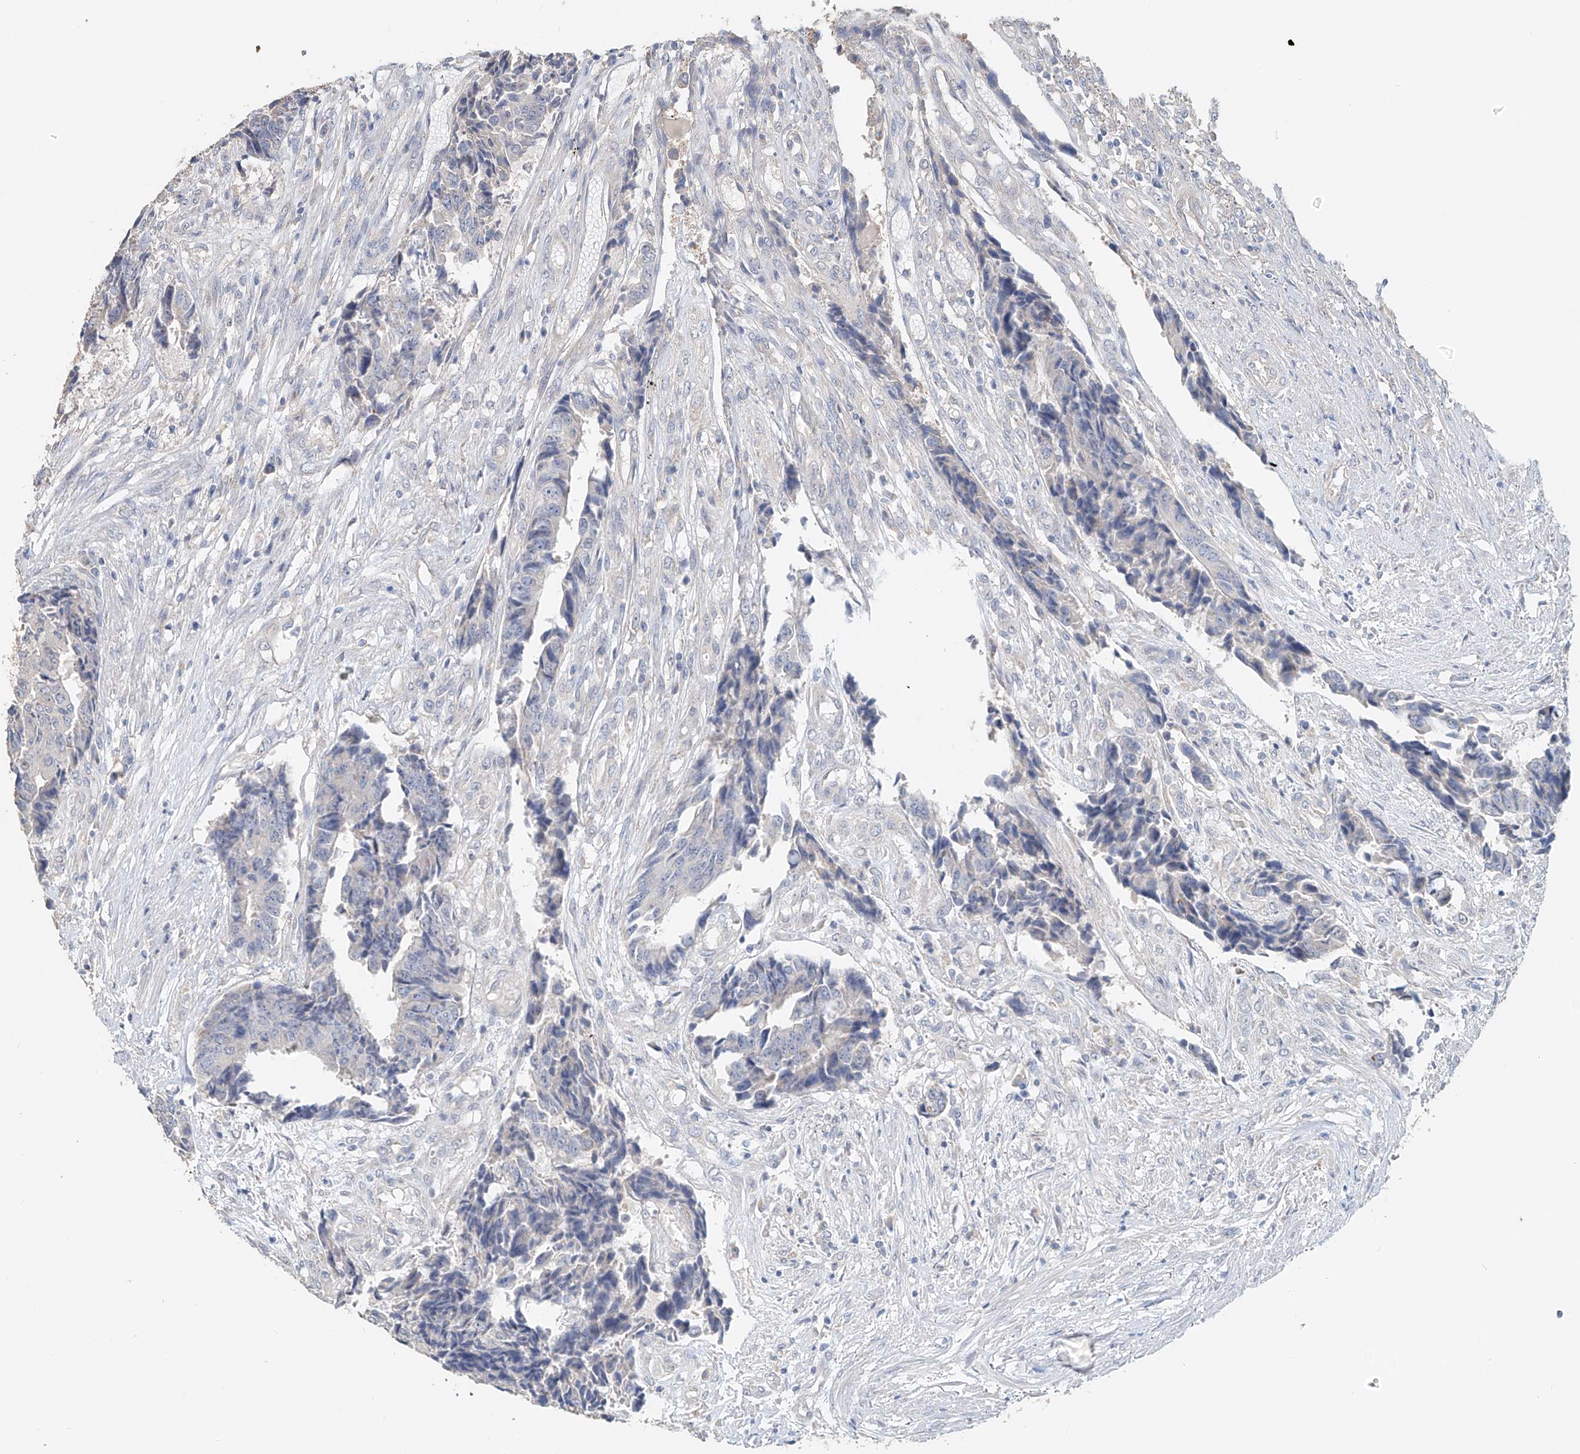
{"staining": {"intensity": "negative", "quantity": "none", "location": "none"}, "tissue": "colorectal cancer", "cell_type": "Tumor cells", "image_type": "cancer", "snomed": [{"axis": "morphology", "description": "Adenocarcinoma, NOS"}, {"axis": "topography", "description": "Rectum"}], "caption": "The image exhibits no staining of tumor cells in colorectal cancer (adenocarcinoma).", "gene": "TRIM47", "patient": {"sex": "male", "age": 84}}